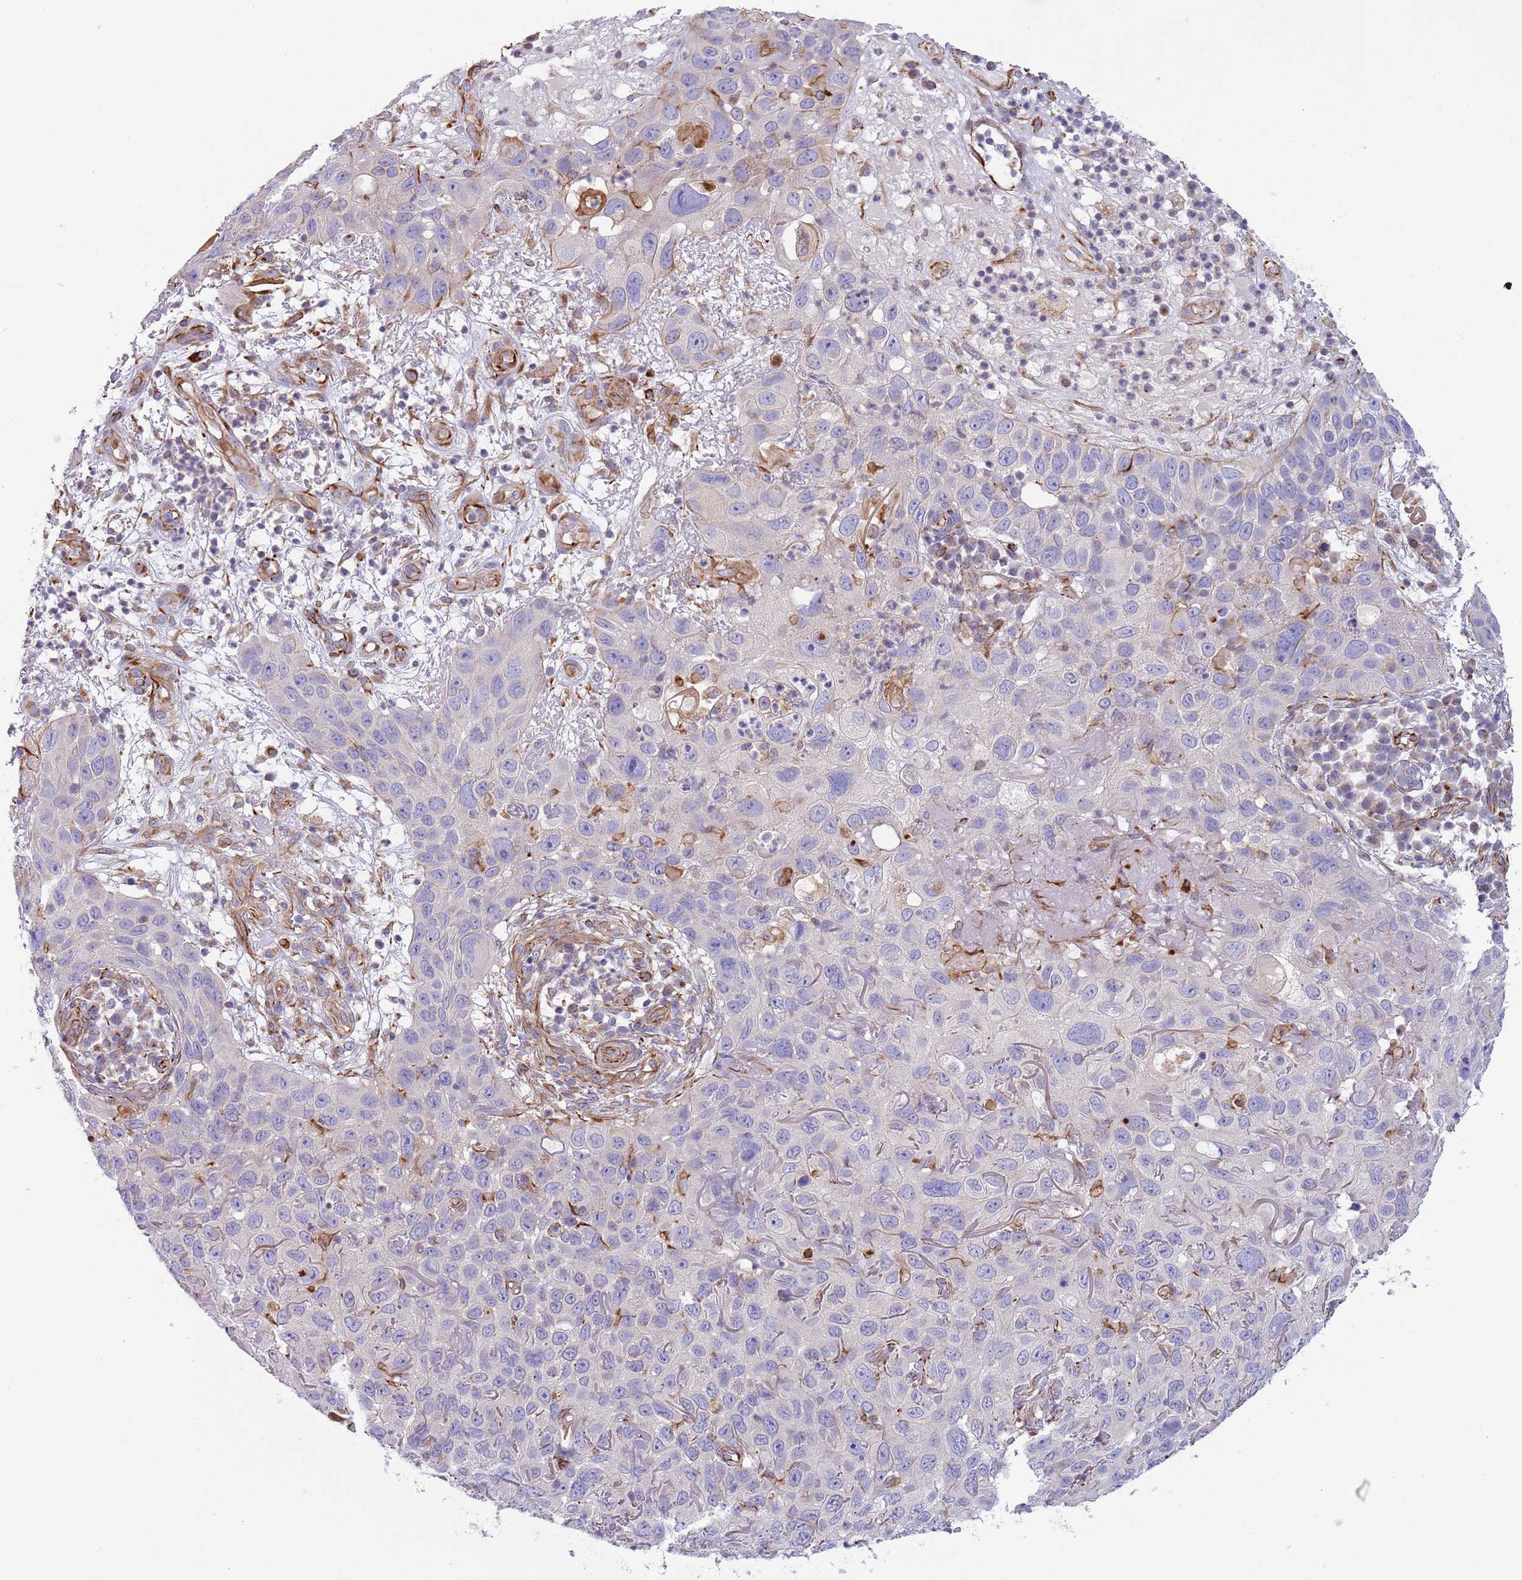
{"staining": {"intensity": "negative", "quantity": "none", "location": "none"}, "tissue": "skin cancer", "cell_type": "Tumor cells", "image_type": "cancer", "snomed": [{"axis": "morphology", "description": "Squamous cell carcinoma in situ, NOS"}, {"axis": "morphology", "description": "Squamous cell carcinoma, NOS"}, {"axis": "topography", "description": "Skin"}], "caption": "This image is of skin cancer (squamous cell carcinoma) stained with immunohistochemistry (IHC) to label a protein in brown with the nuclei are counter-stained blue. There is no expression in tumor cells. (DAB (3,3'-diaminobenzidine) IHC with hematoxylin counter stain).", "gene": "MOGAT1", "patient": {"sex": "male", "age": 93}}